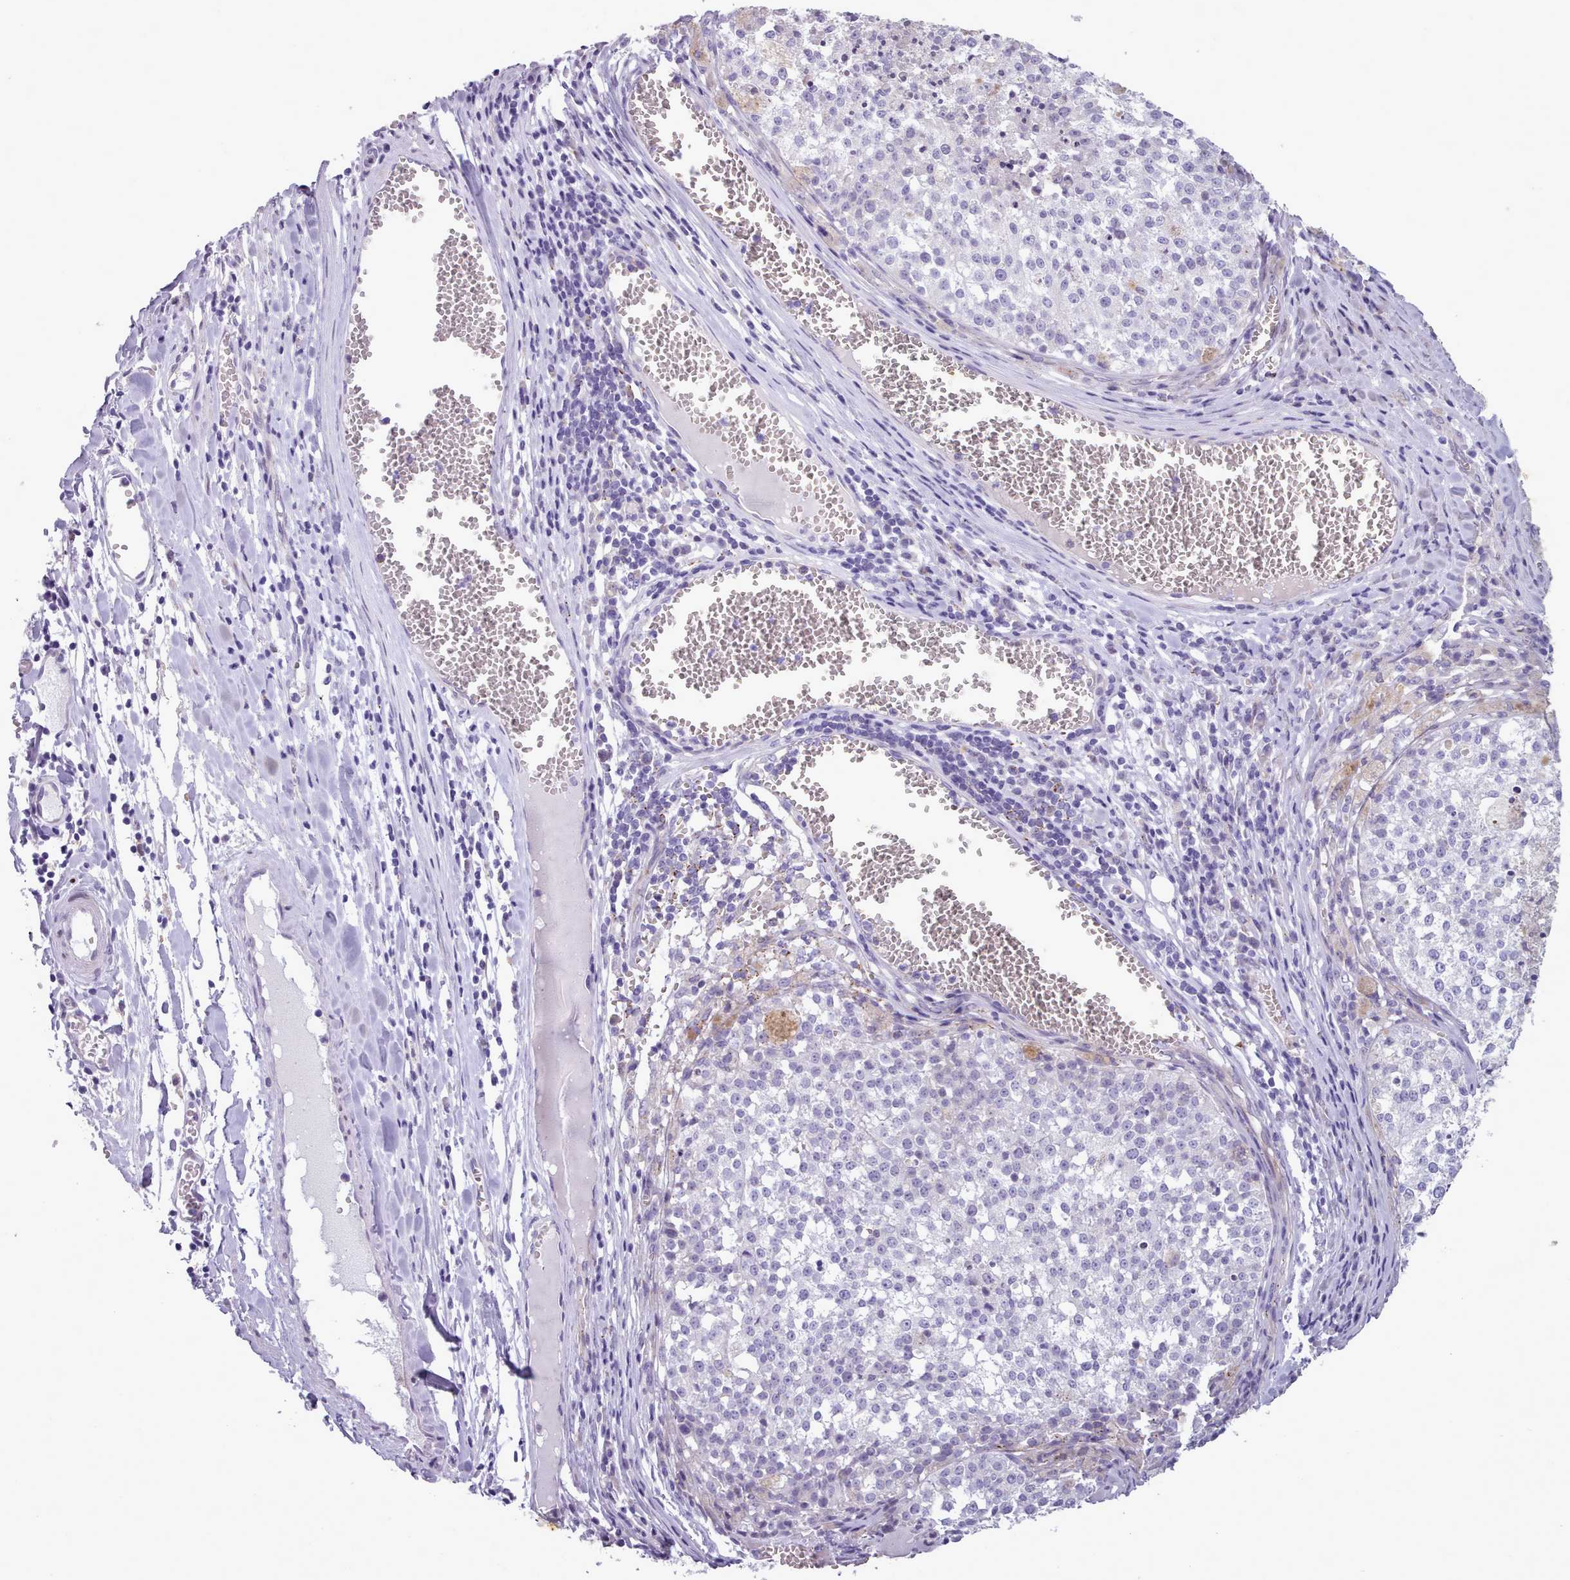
{"staining": {"intensity": "negative", "quantity": "none", "location": "none"}, "tissue": "melanoma", "cell_type": "Tumor cells", "image_type": "cancer", "snomed": [{"axis": "morphology", "description": "Malignant melanoma, NOS"}, {"axis": "topography", "description": "Skin"}], "caption": "Immunohistochemistry (IHC) histopathology image of neoplastic tissue: malignant melanoma stained with DAB shows no significant protein positivity in tumor cells.", "gene": "KCNT2", "patient": {"sex": "female", "age": 64}}